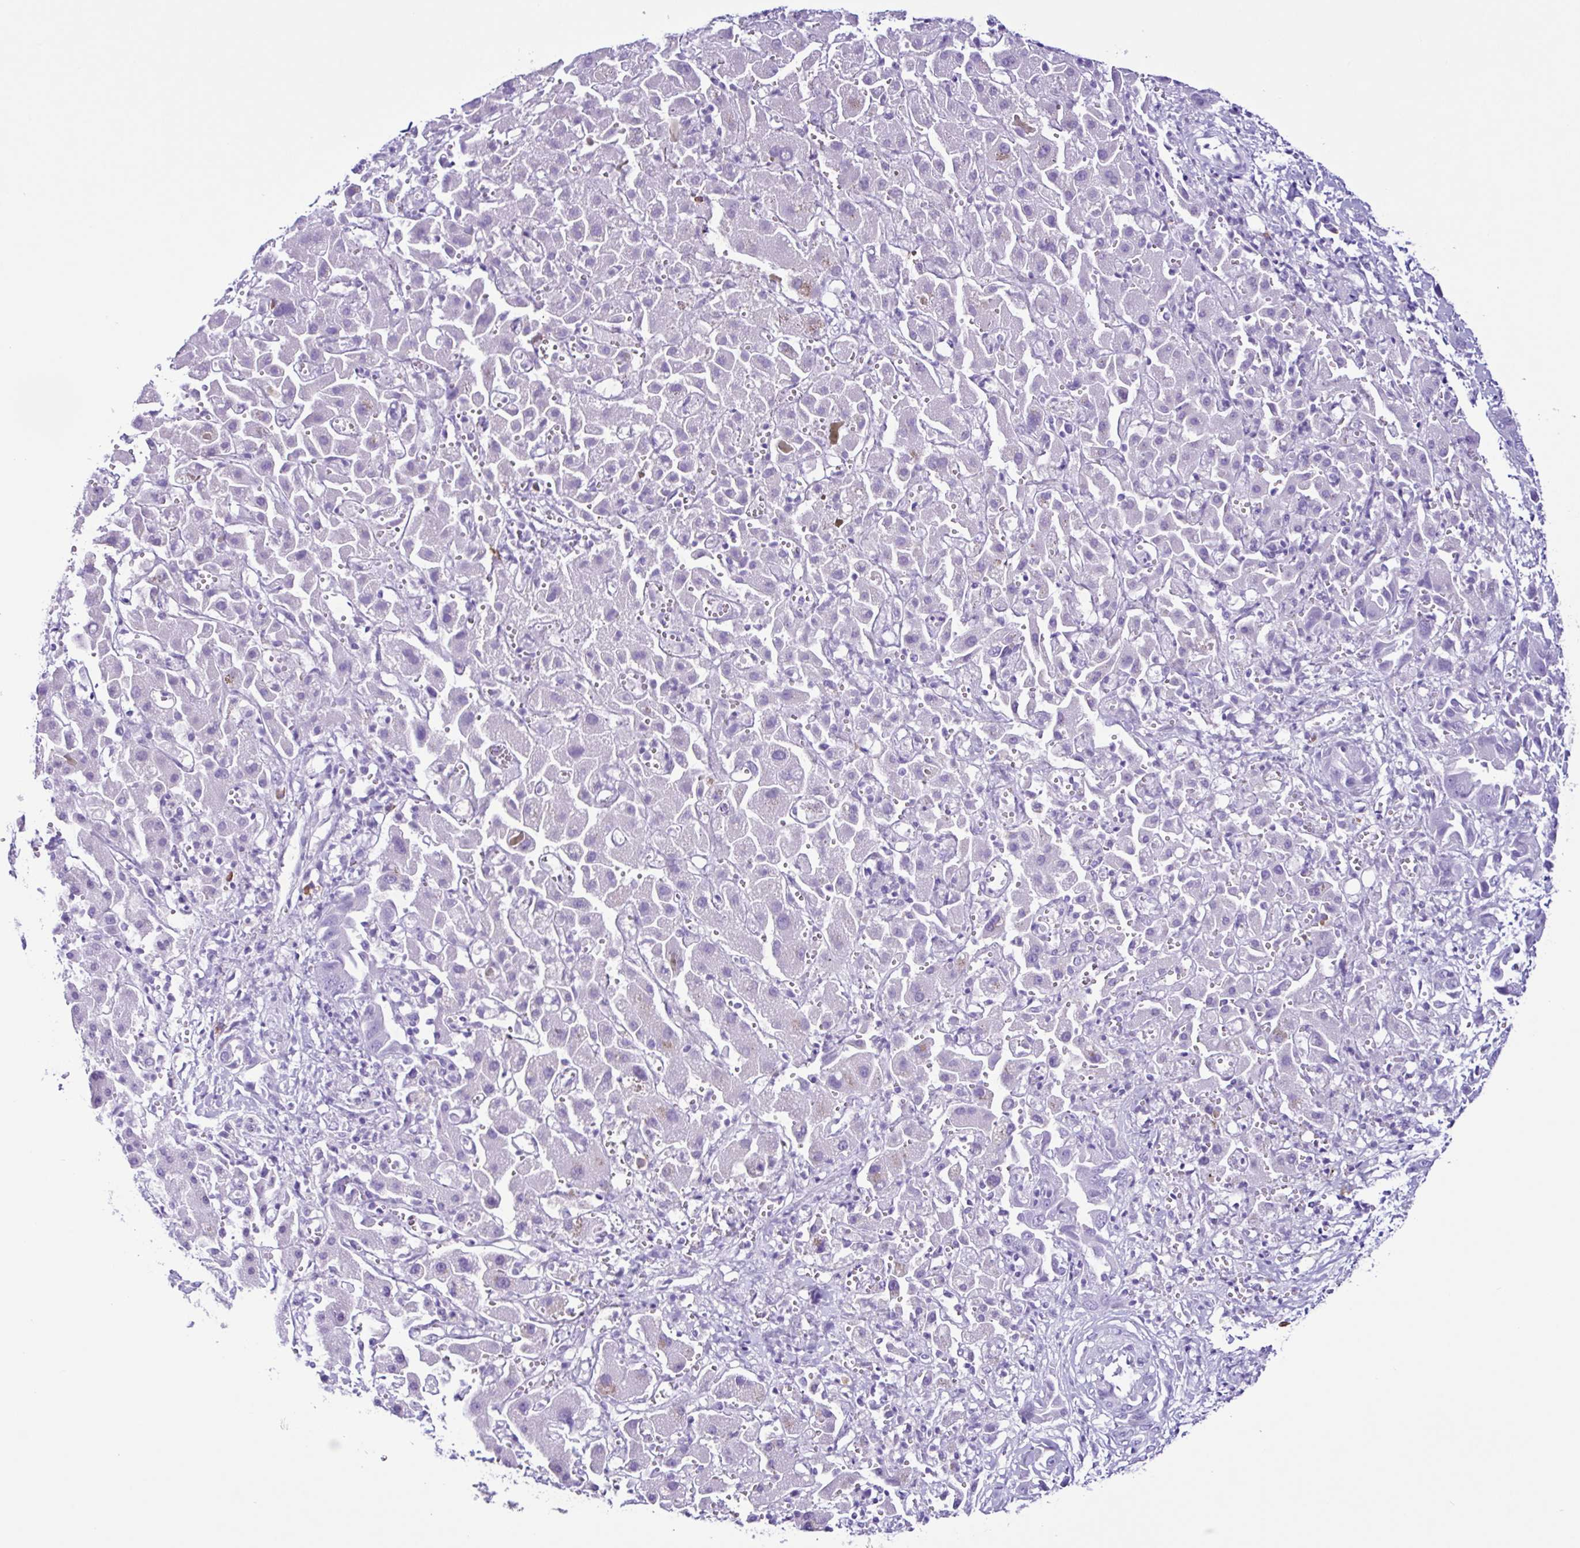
{"staining": {"intensity": "negative", "quantity": "none", "location": "none"}, "tissue": "liver cancer", "cell_type": "Tumor cells", "image_type": "cancer", "snomed": [{"axis": "morphology", "description": "Cholangiocarcinoma"}, {"axis": "topography", "description": "Liver"}], "caption": "An immunohistochemistry (IHC) micrograph of cholangiocarcinoma (liver) is shown. There is no staining in tumor cells of cholangiocarcinoma (liver). (DAB (3,3'-diaminobenzidine) IHC visualized using brightfield microscopy, high magnification).", "gene": "PIGF", "patient": {"sex": "female", "age": 52}}